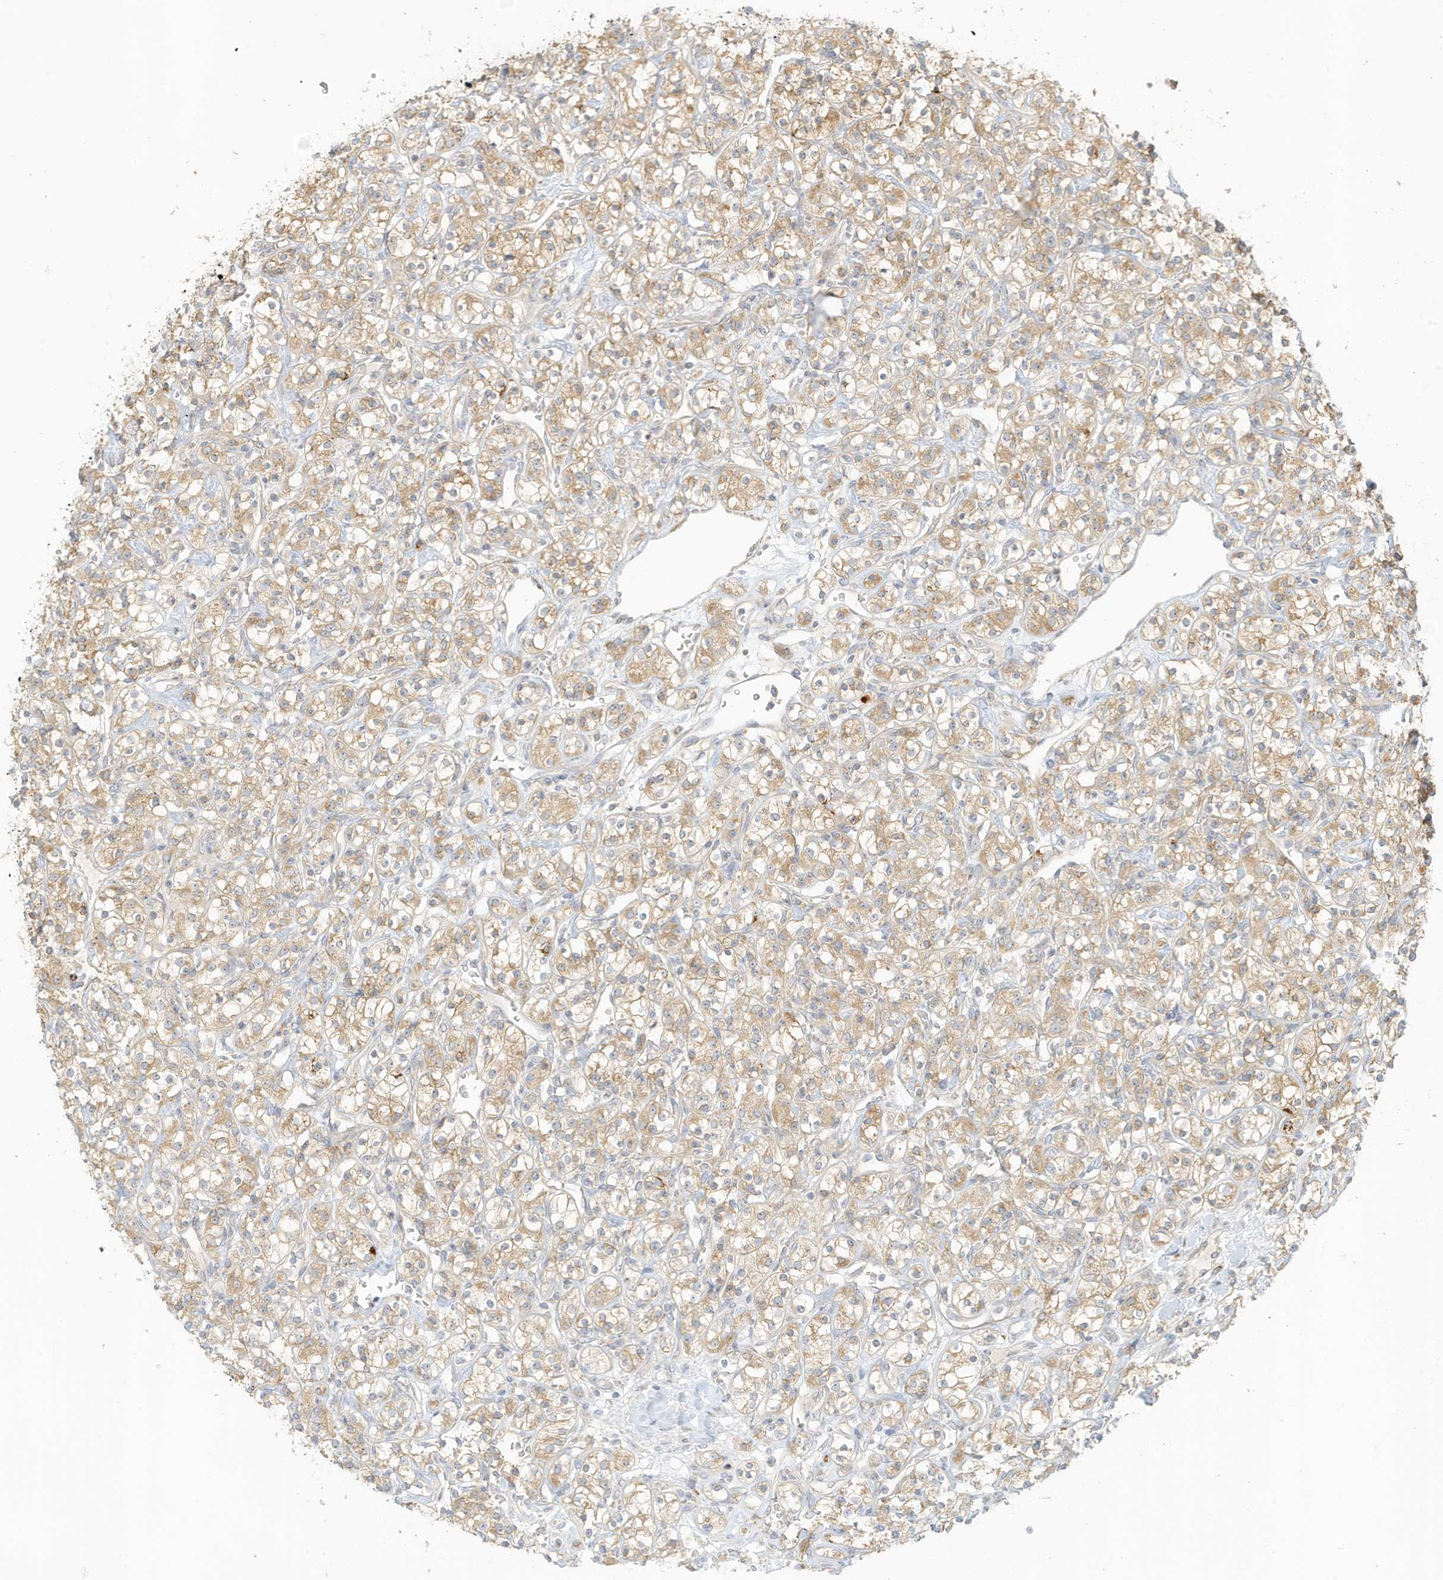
{"staining": {"intensity": "weak", "quantity": ">75%", "location": "cytoplasmic/membranous"}, "tissue": "renal cancer", "cell_type": "Tumor cells", "image_type": "cancer", "snomed": [{"axis": "morphology", "description": "Adenocarcinoma, NOS"}, {"axis": "topography", "description": "Kidney"}], "caption": "Weak cytoplasmic/membranous protein staining is identified in approximately >75% of tumor cells in renal cancer.", "gene": "MCOLN1", "patient": {"sex": "male", "age": 77}}